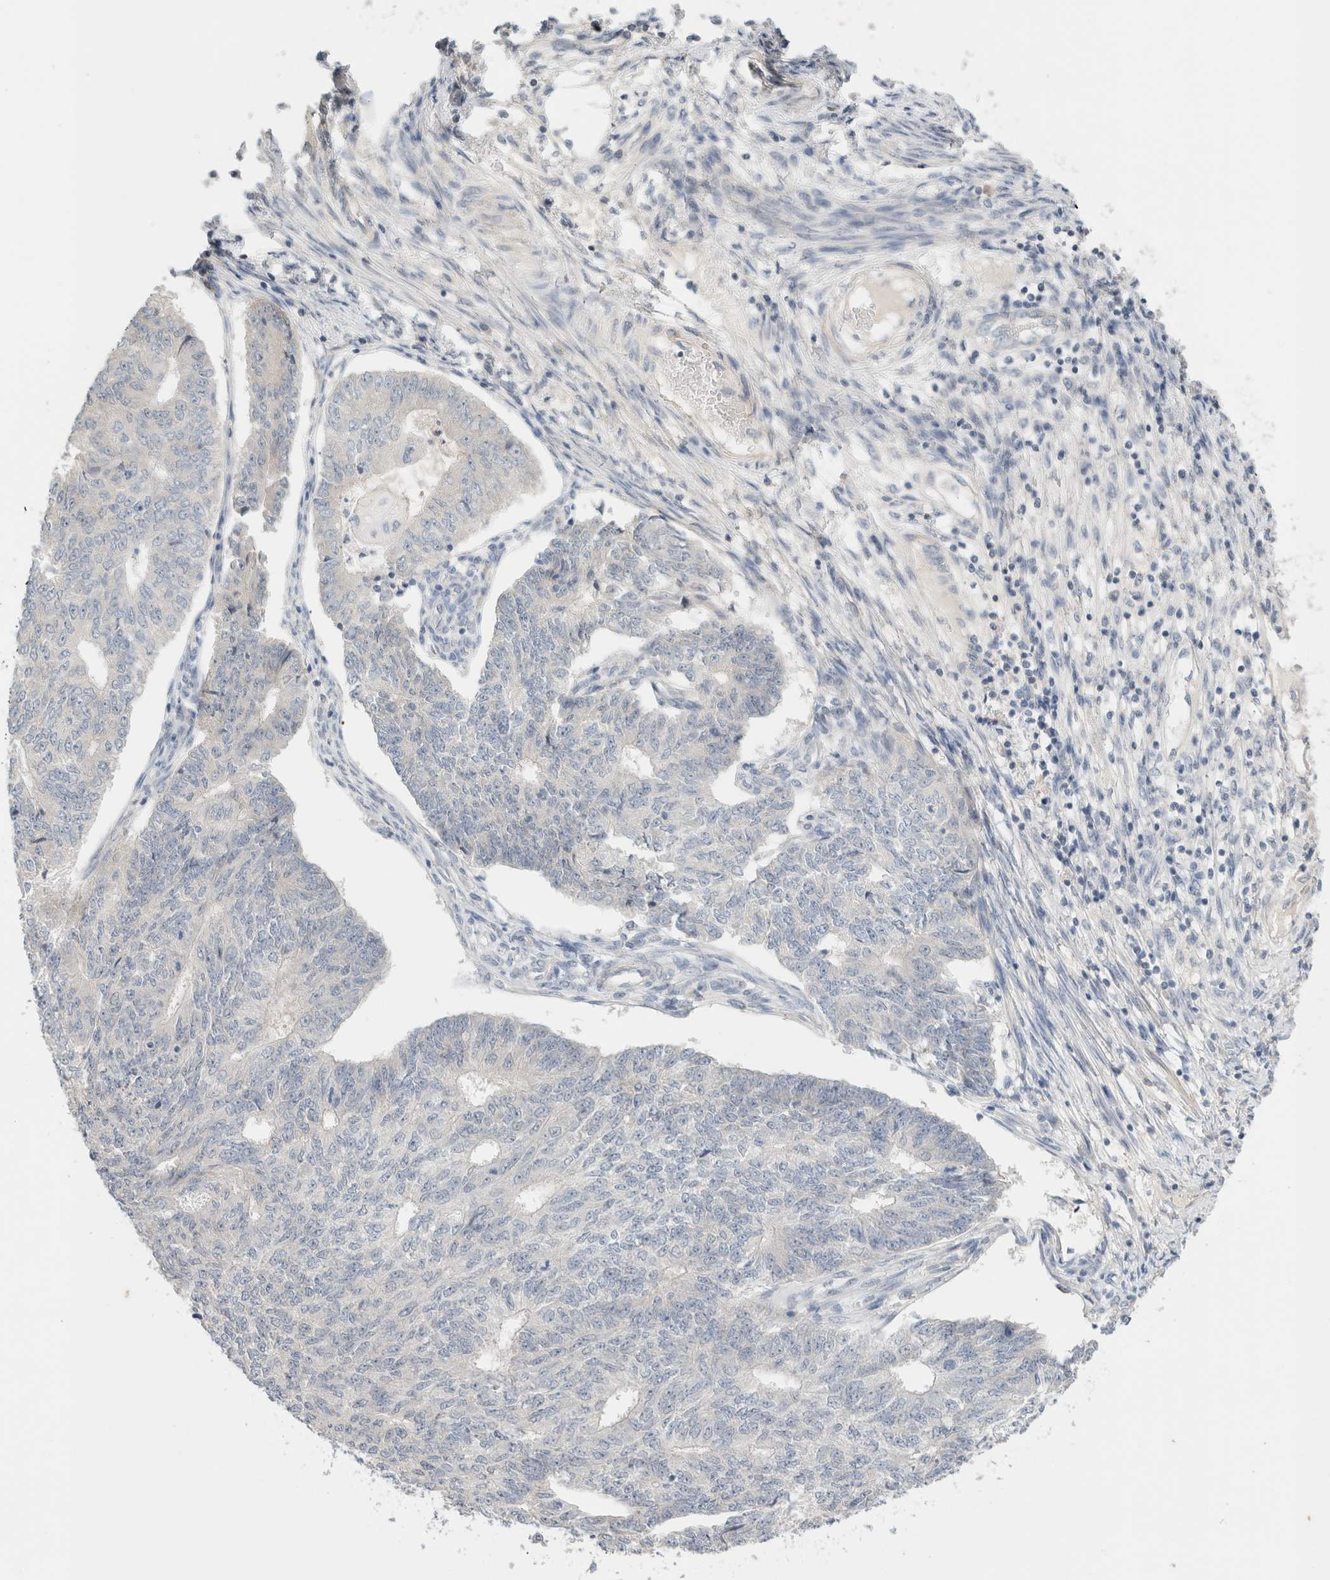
{"staining": {"intensity": "negative", "quantity": "none", "location": "none"}, "tissue": "endometrial cancer", "cell_type": "Tumor cells", "image_type": "cancer", "snomed": [{"axis": "morphology", "description": "Adenocarcinoma, NOS"}, {"axis": "topography", "description": "Endometrium"}], "caption": "Image shows no protein positivity in tumor cells of endometrial cancer (adenocarcinoma) tissue.", "gene": "SPRTN", "patient": {"sex": "female", "age": 32}}